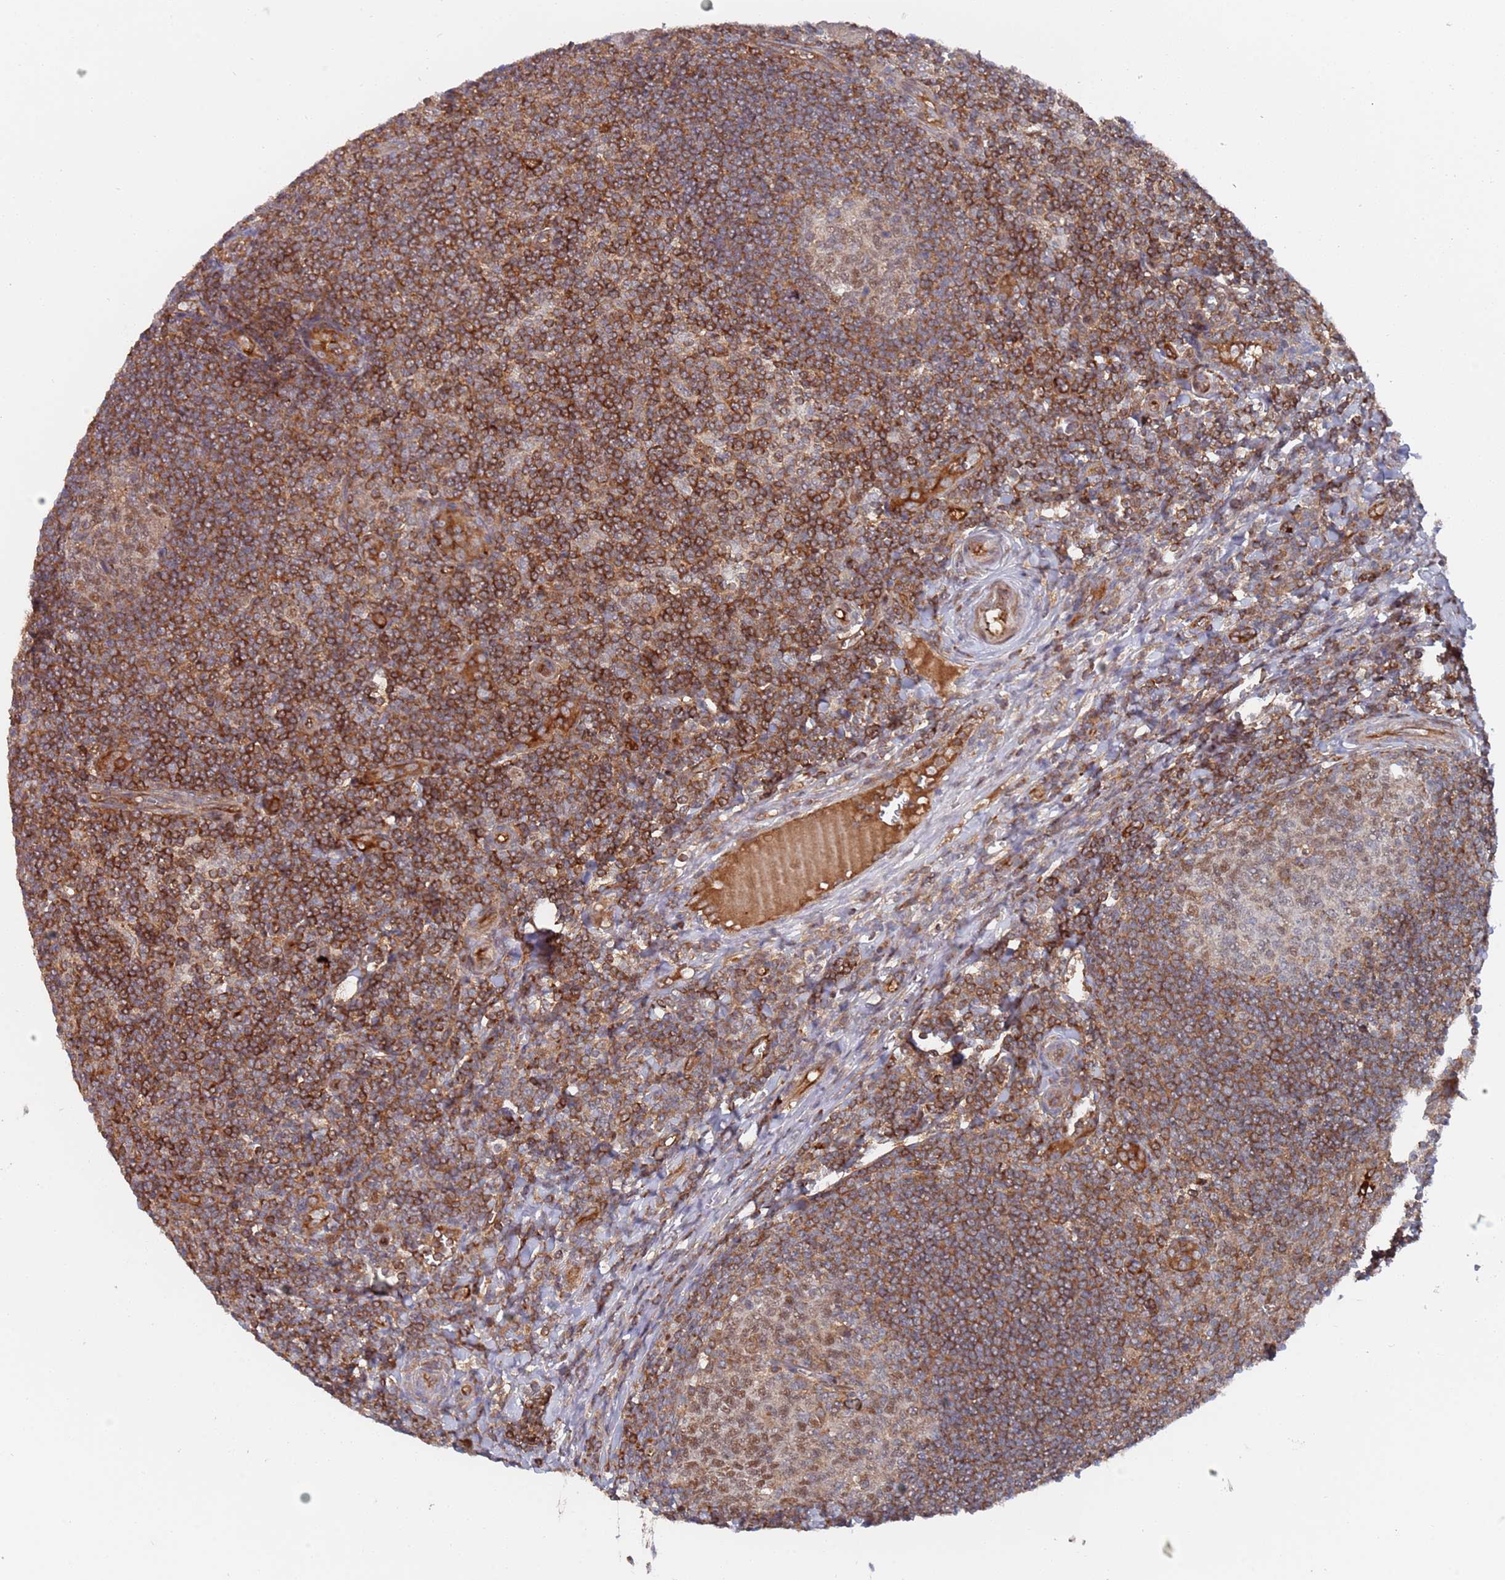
{"staining": {"intensity": "moderate", "quantity": "25%-75%", "location": "cytoplasmic/membranous,nuclear"}, "tissue": "tonsil", "cell_type": "Germinal center cells", "image_type": "normal", "snomed": [{"axis": "morphology", "description": "Normal tissue, NOS"}, {"axis": "topography", "description": "Tonsil"}], "caption": "Immunohistochemistry micrograph of unremarkable tonsil: tonsil stained using immunohistochemistry (IHC) demonstrates medium levels of moderate protein expression localized specifically in the cytoplasmic/membranous,nuclear of germinal center cells, appearing as a cytoplasmic/membranous,nuclear brown color.", "gene": "DDX60", "patient": {"sex": "male", "age": 27}}